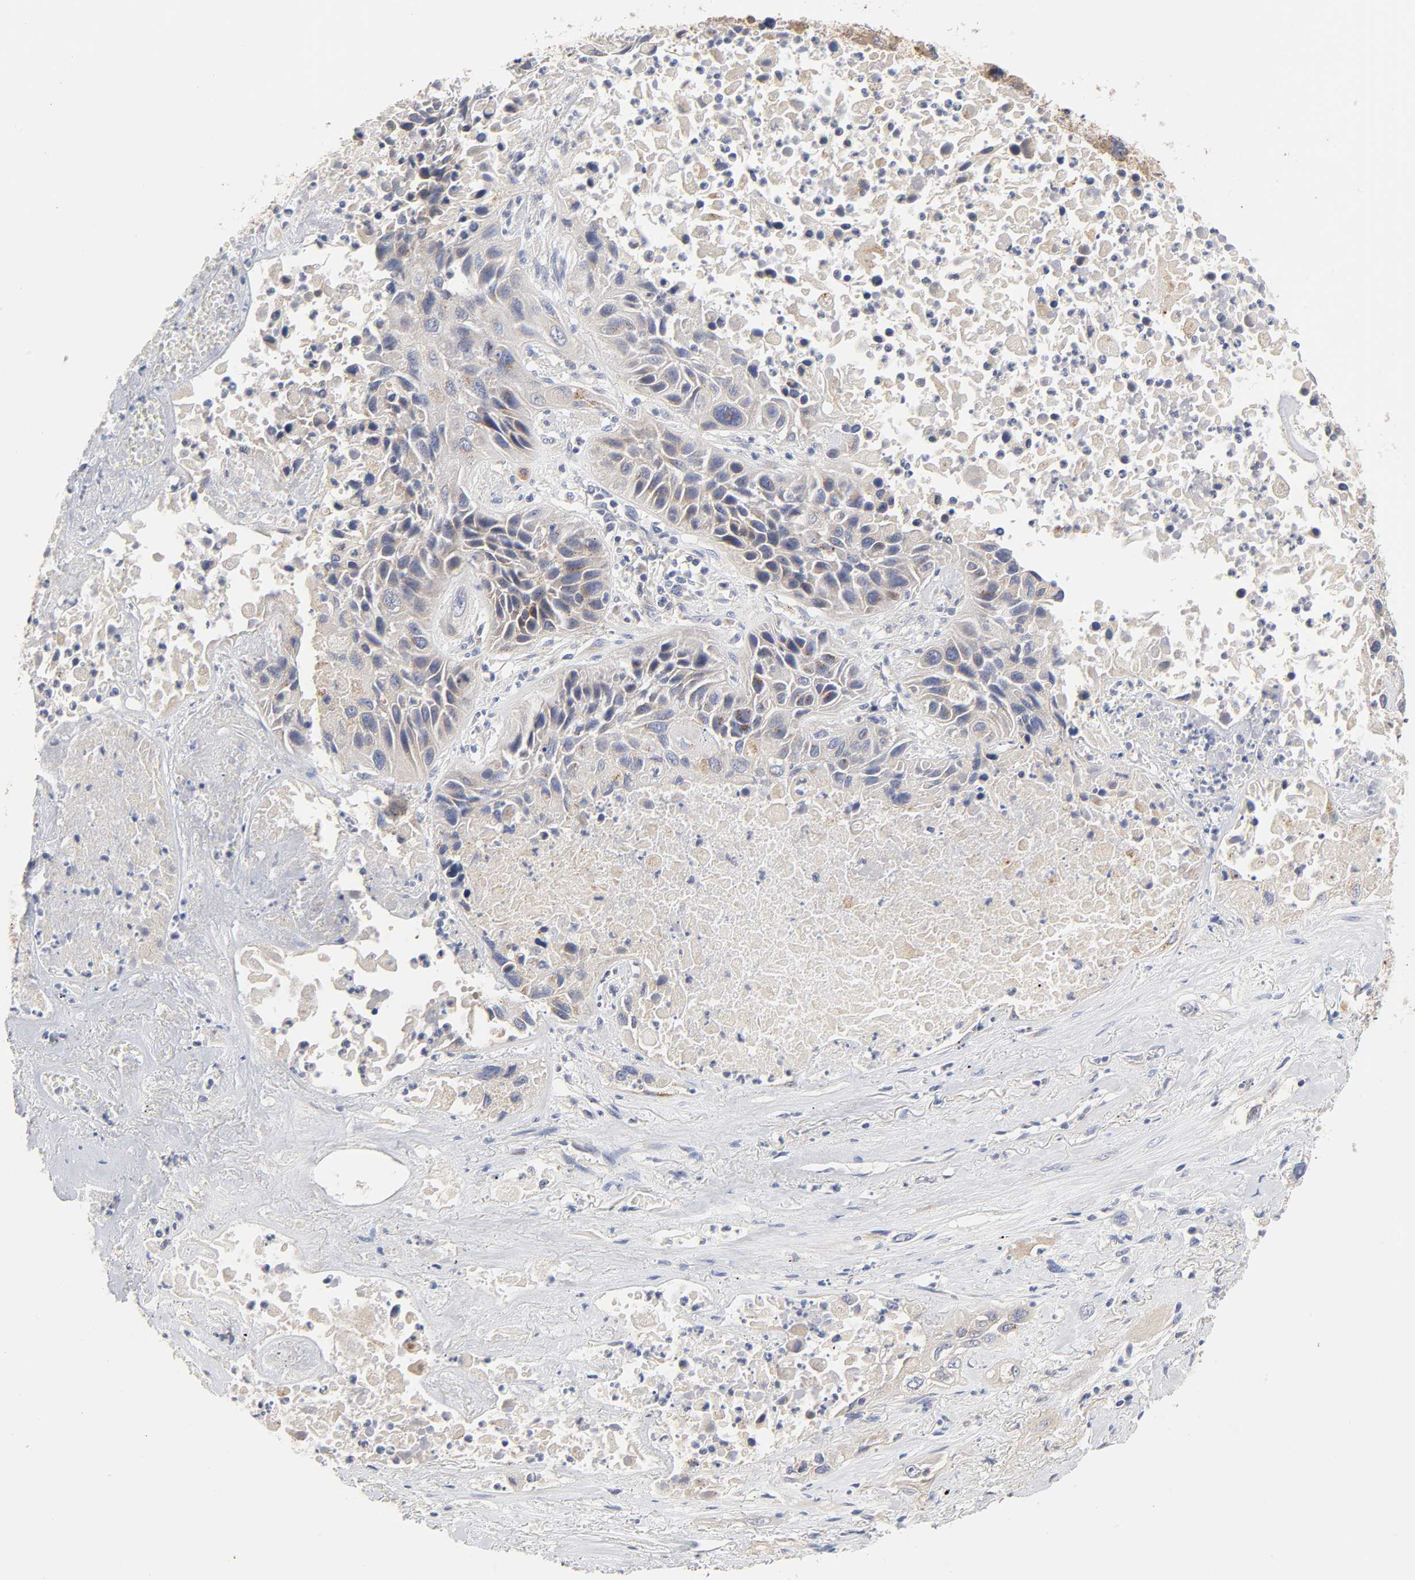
{"staining": {"intensity": "weak", "quantity": ">75%", "location": "cytoplasmic/membranous"}, "tissue": "lung cancer", "cell_type": "Tumor cells", "image_type": "cancer", "snomed": [{"axis": "morphology", "description": "Squamous cell carcinoma, NOS"}, {"axis": "topography", "description": "Lung"}], "caption": "Squamous cell carcinoma (lung) stained for a protein reveals weak cytoplasmic/membranous positivity in tumor cells.", "gene": "C17orf75", "patient": {"sex": "female", "age": 76}}